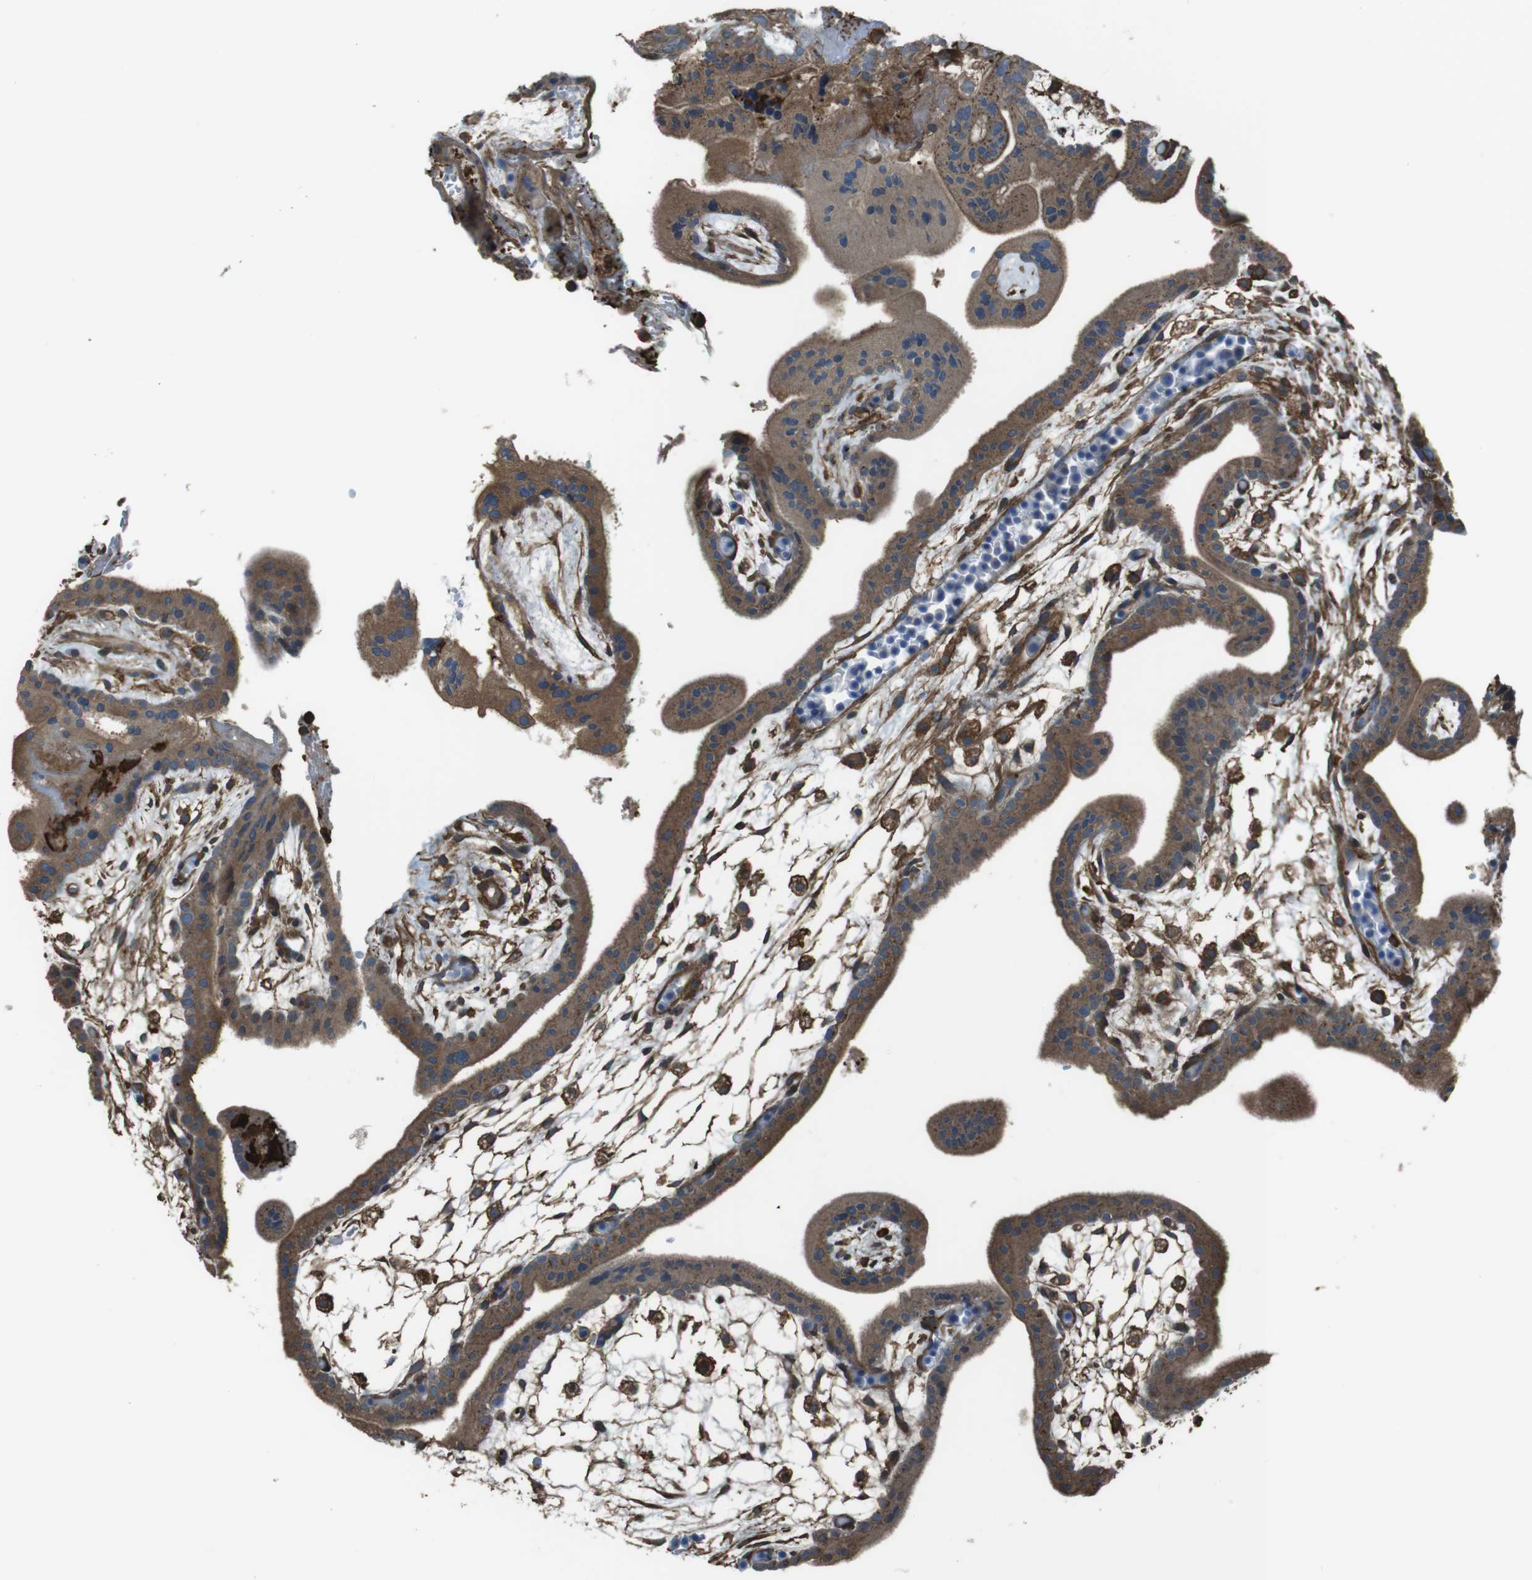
{"staining": {"intensity": "moderate", "quantity": ">75%", "location": "cytoplasmic/membranous"}, "tissue": "placenta", "cell_type": "Trophoblastic cells", "image_type": "normal", "snomed": [{"axis": "morphology", "description": "Normal tissue, NOS"}, {"axis": "topography", "description": "Placenta"}], "caption": "Immunohistochemical staining of unremarkable human placenta shows moderate cytoplasmic/membranous protein expression in approximately >75% of trophoblastic cells. The protein is shown in brown color, while the nuclei are stained blue.", "gene": "SFT2D1", "patient": {"sex": "female", "age": 35}}